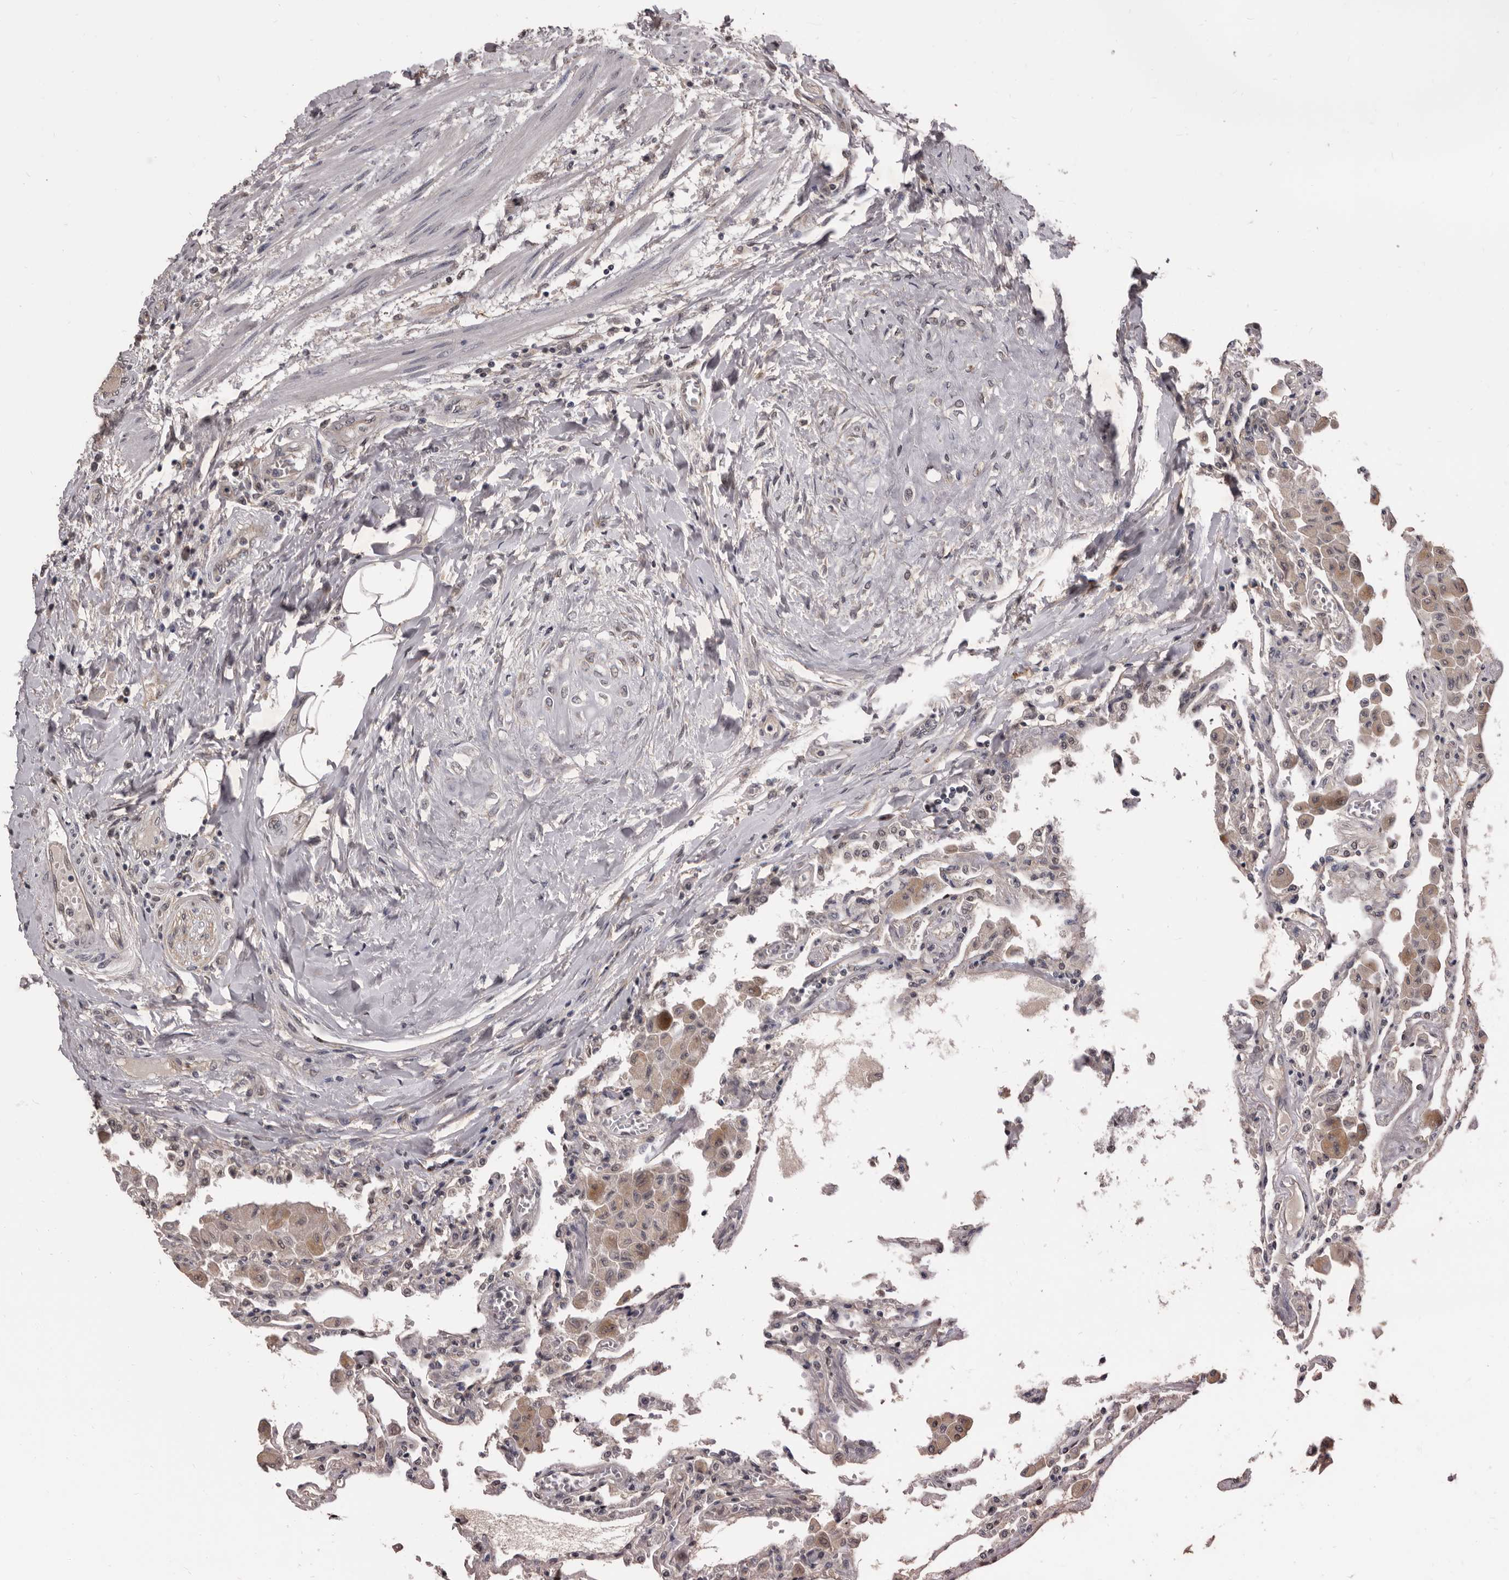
{"staining": {"intensity": "weak", "quantity": "<25%", "location": "cytoplasmic/membranous"}, "tissue": "lung", "cell_type": "Alveolar cells", "image_type": "normal", "snomed": [{"axis": "morphology", "description": "Normal tissue, NOS"}, {"axis": "topography", "description": "Bronchus"}, {"axis": "topography", "description": "Lung"}], "caption": "An immunohistochemistry (IHC) micrograph of unremarkable lung is shown. There is no staining in alveolar cells of lung. (DAB (3,3'-diaminobenzidine) immunohistochemistry (IHC) visualized using brightfield microscopy, high magnification).", "gene": "AHR", "patient": {"sex": "female", "age": 49}}